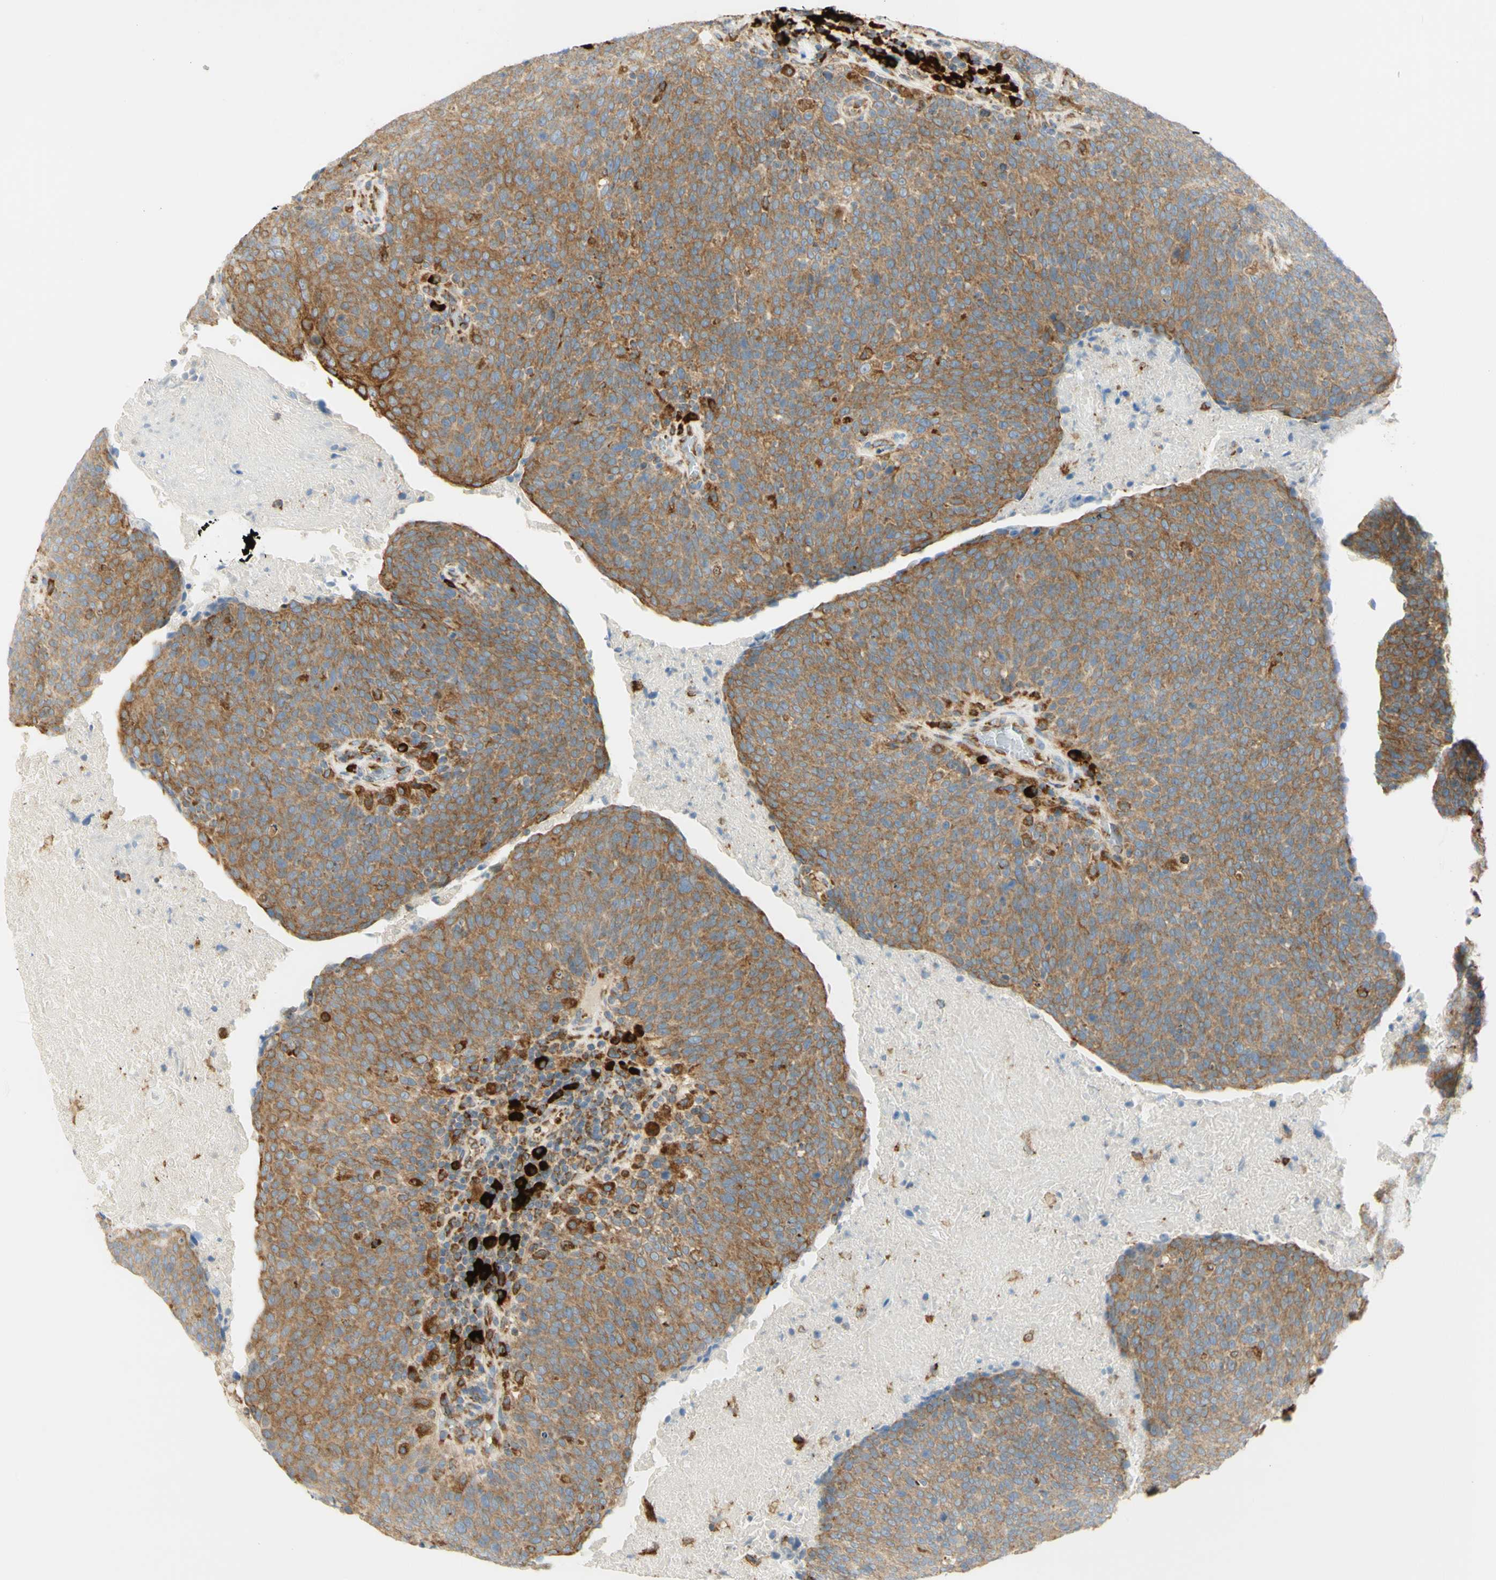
{"staining": {"intensity": "moderate", "quantity": ">75%", "location": "cytoplasmic/membranous"}, "tissue": "head and neck cancer", "cell_type": "Tumor cells", "image_type": "cancer", "snomed": [{"axis": "morphology", "description": "Squamous cell carcinoma, NOS"}, {"axis": "morphology", "description": "Squamous cell carcinoma, metastatic, NOS"}, {"axis": "topography", "description": "Lymph node"}, {"axis": "topography", "description": "Head-Neck"}], "caption": "IHC (DAB (3,3'-diaminobenzidine)) staining of human head and neck metastatic squamous cell carcinoma reveals moderate cytoplasmic/membranous protein staining in about >75% of tumor cells.", "gene": "MANF", "patient": {"sex": "male", "age": 62}}